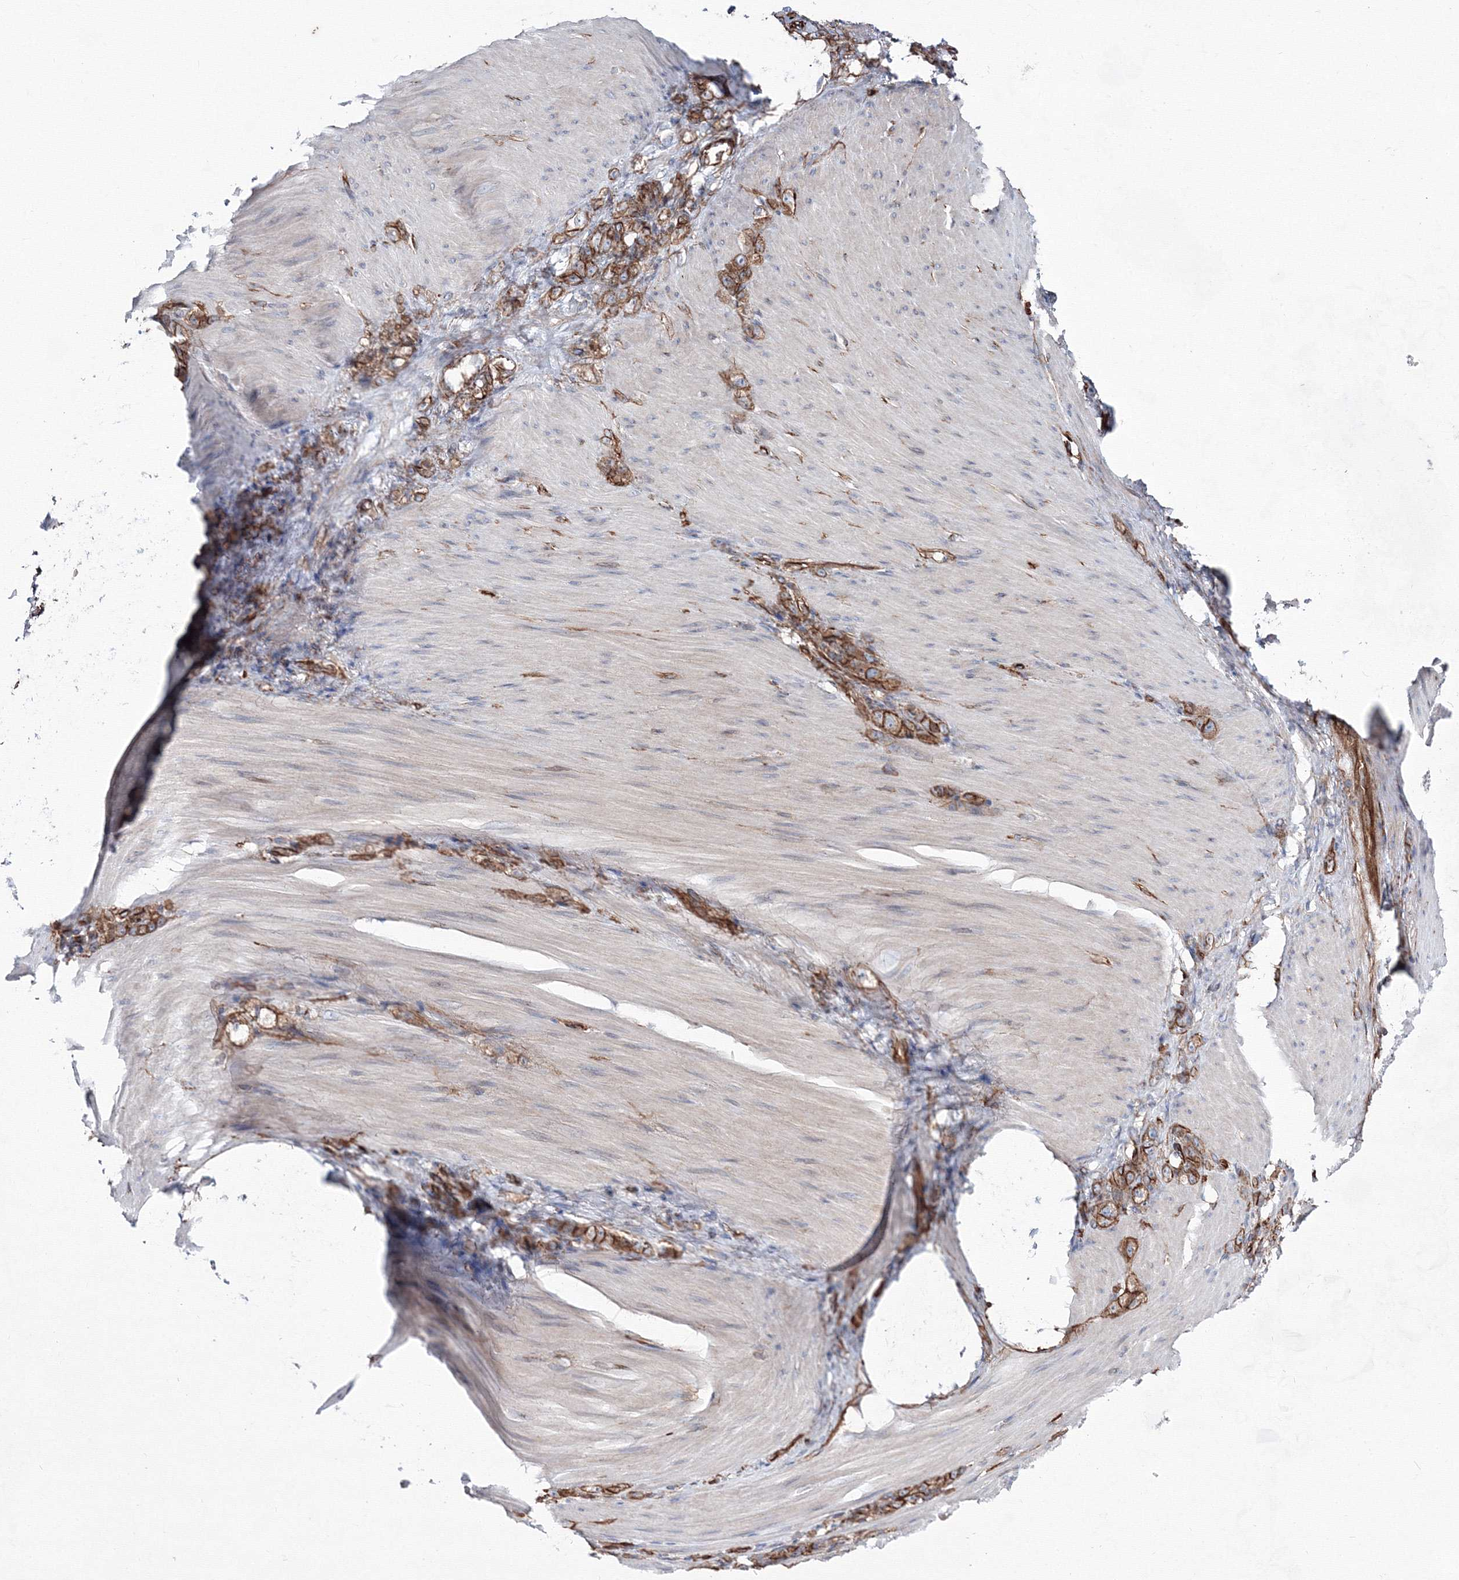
{"staining": {"intensity": "moderate", "quantity": ">75%", "location": "cytoplasmic/membranous"}, "tissue": "stomach cancer", "cell_type": "Tumor cells", "image_type": "cancer", "snomed": [{"axis": "morphology", "description": "Normal tissue, NOS"}, {"axis": "morphology", "description": "Adenocarcinoma, NOS"}, {"axis": "topography", "description": "Stomach"}], "caption": "Stomach adenocarcinoma was stained to show a protein in brown. There is medium levels of moderate cytoplasmic/membranous staining in about >75% of tumor cells.", "gene": "ANKRD37", "patient": {"sex": "male", "age": 82}}